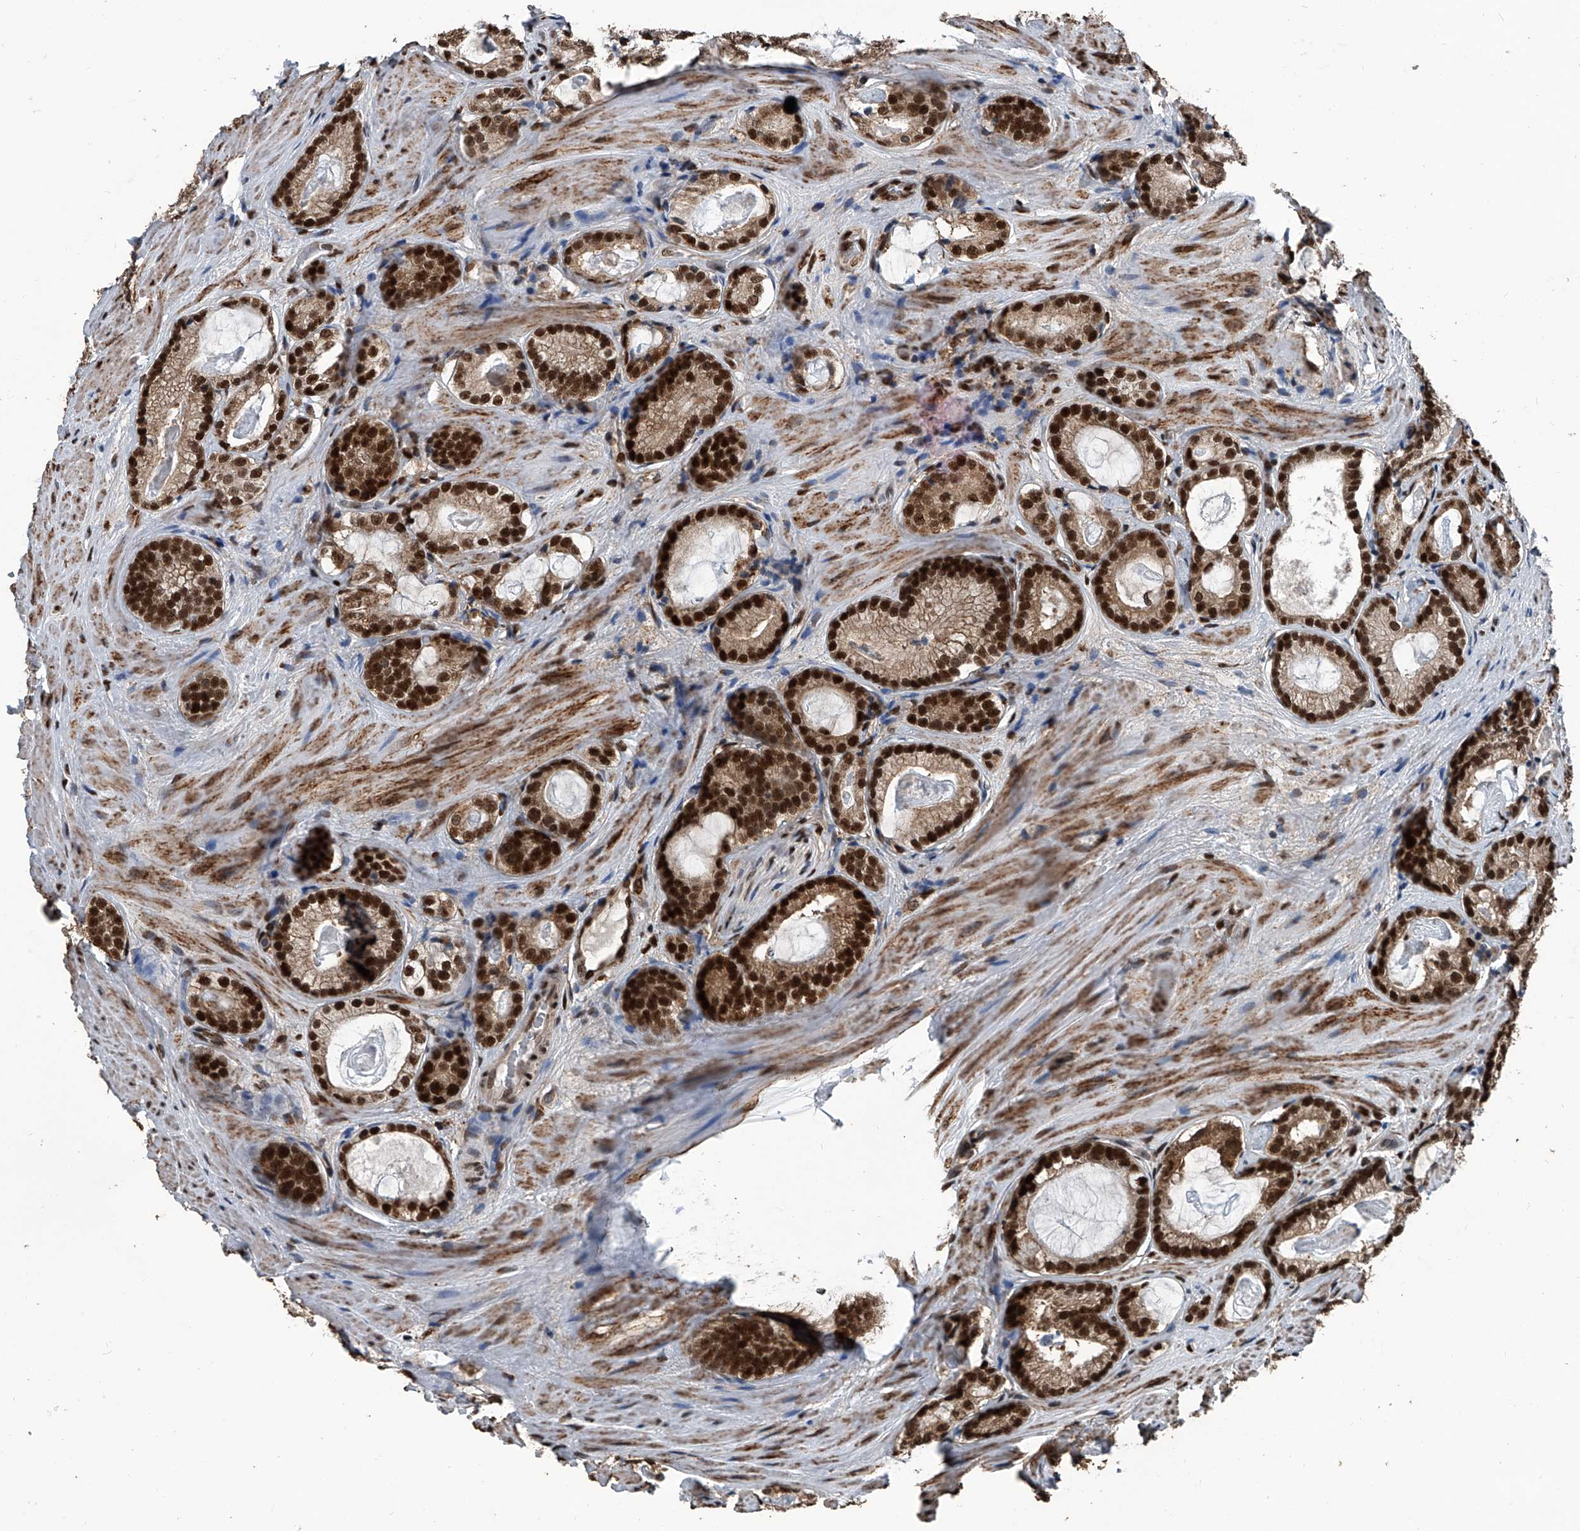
{"staining": {"intensity": "strong", "quantity": ">75%", "location": "nuclear"}, "tissue": "prostate cancer", "cell_type": "Tumor cells", "image_type": "cancer", "snomed": [{"axis": "morphology", "description": "Adenocarcinoma, High grade"}, {"axis": "topography", "description": "Prostate"}], "caption": "Strong nuclear expression is appreciated in approximately >75% of tumor cells in prostate cancer (adenocarcinoma (high-grade)).", "gene": "FKBP5", "patient": {"sex": "male", "age": 63}}